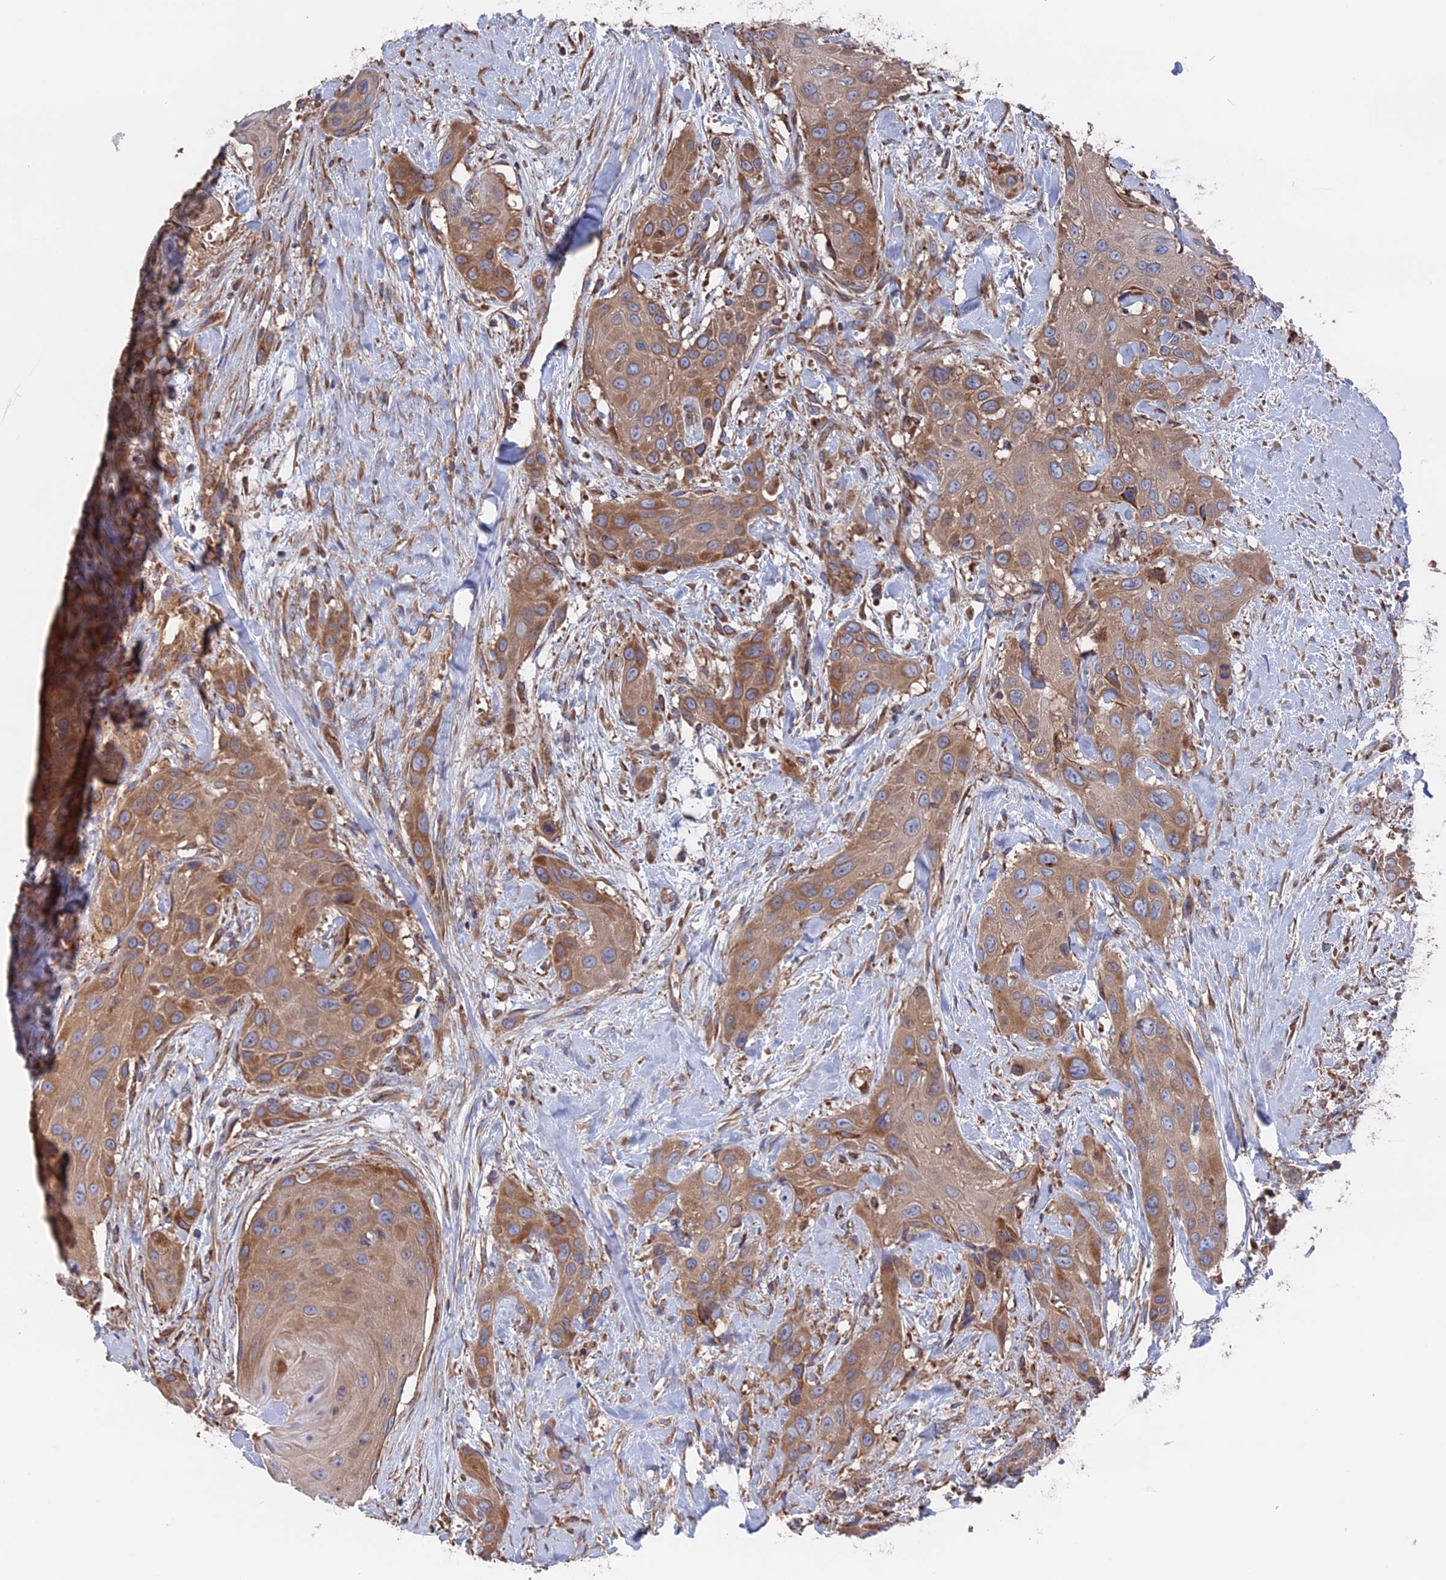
{"staining": {"intensity": "moderate", "quantity": "25%-75%", "location": "cytoplasmic/membranous"}, "tissue": "head and neck cancer", "cell_type": "Tumor cells", "image_type": "cancer", "snomed": [{"axis": "morphology", "description": "Squamous cell carcinoma, NOS"}, {"axis": "topography", "description": "Head-Neck"}], "caption": "This is a micrograph of immunohistochemistry (IHC) staining of head and neck squamous cell carcinoma, which shows moderate expression in the cytoplasmic/membranous of tumor cells.", "gene": "TELO2", "patient": {"sex": "male", "age": 81}}